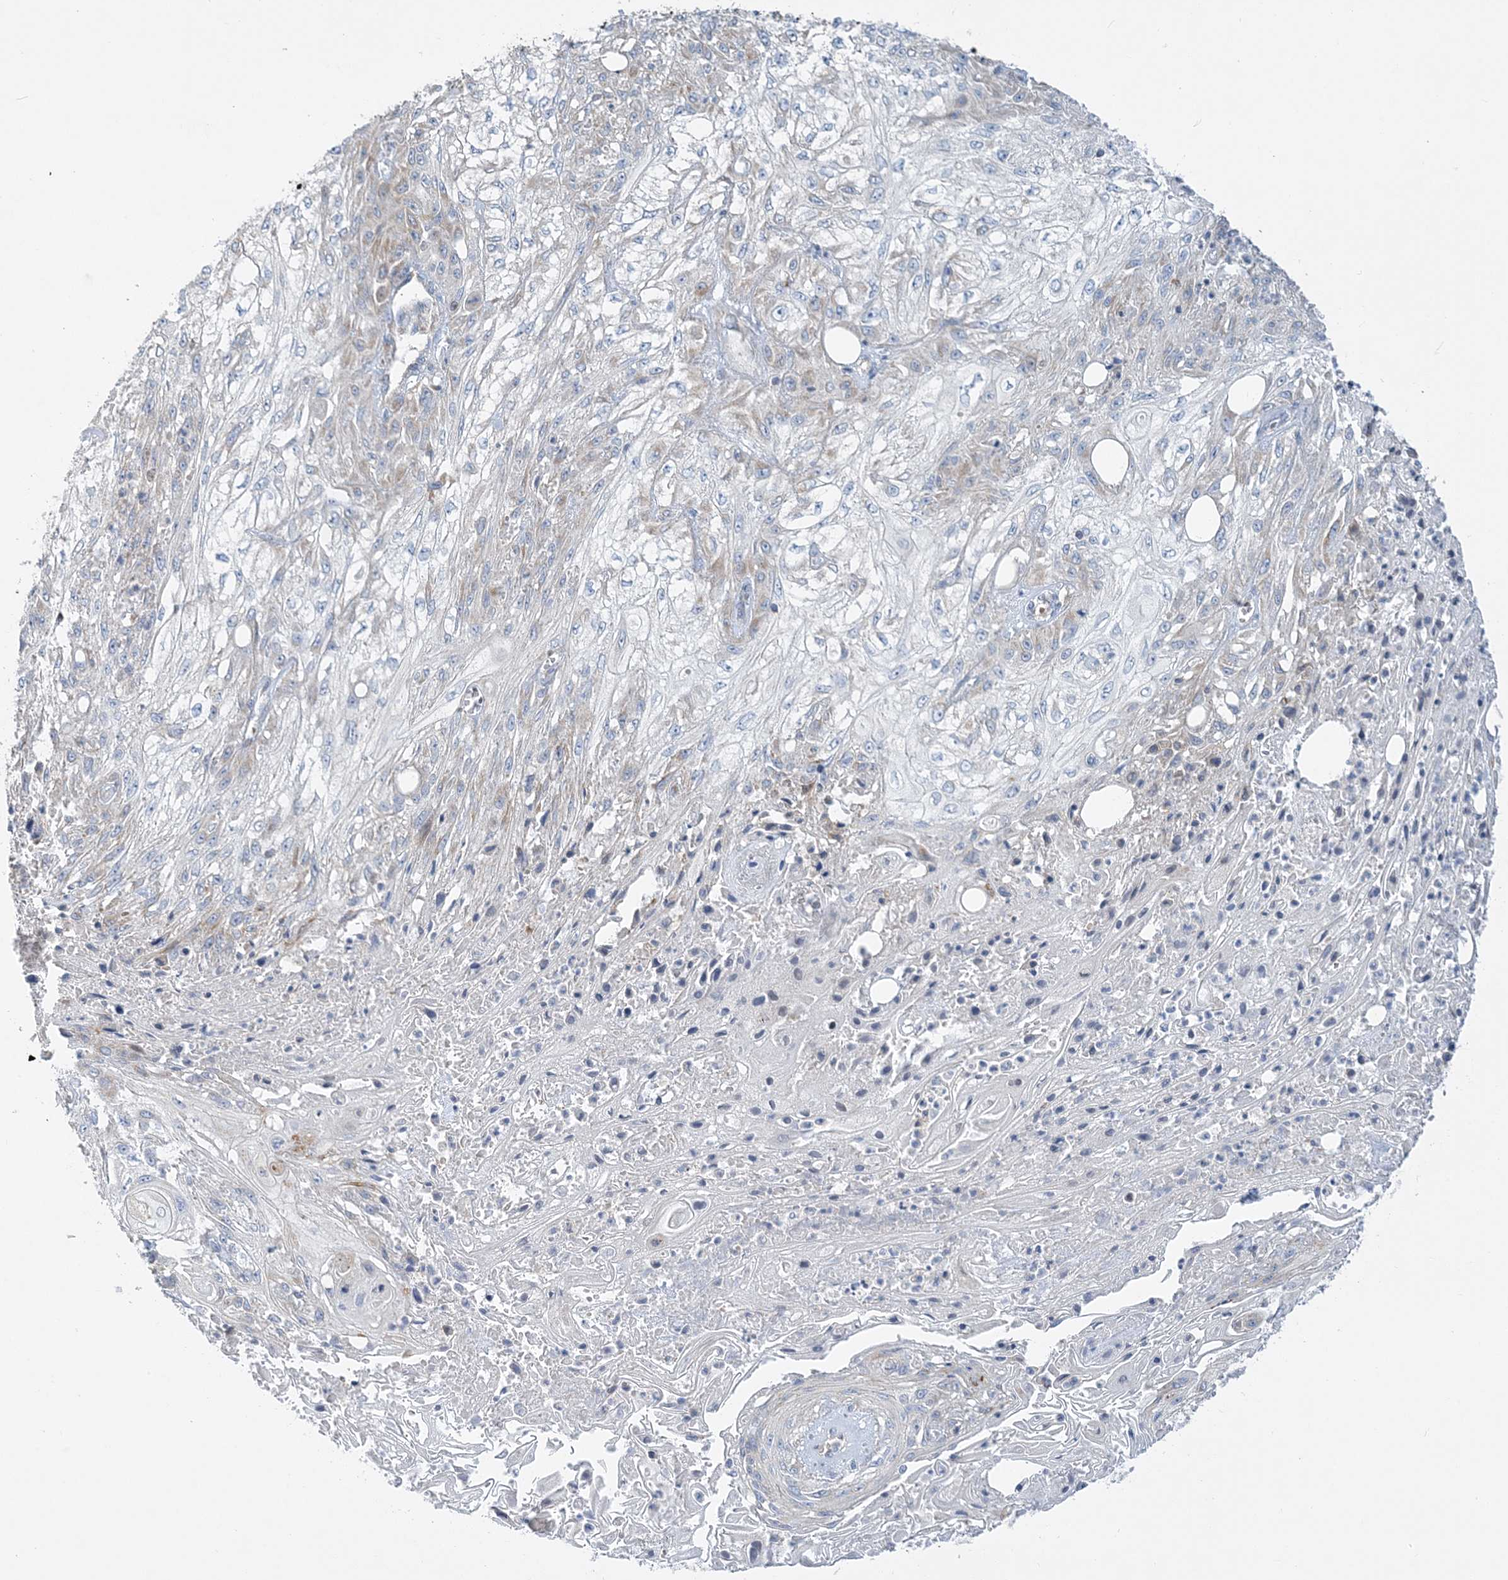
{"staining": {"intensity": "negative", "quantity": "none", "location": "none"}, "tissue": "skin cancer", "cell_type": "Tumor cells", "image_type": "cancer", "snomed": [{"axis": "morphology", "description": "Squamous cell carcinoma, NOS"}, {"axis": "morphology", "description": "Squamous cell carcinoma, metastatic, NOS"}, {"axis": "topography", "description": "Skin"}, {"axis": "topography", "description": "Lymph node"}], "caption": "DAB immunohistochemical staining of human skin metastatic squamous cell carcinoma displays no significant expression in tumor cells. (DAB (3,3'-diaminobenzidine) immunohistochemistry (IHC) visualized using brightfield microscopy, high magnification).", "gene": "FAM114A2", "patient": {"sex": "male", "age": 75}}